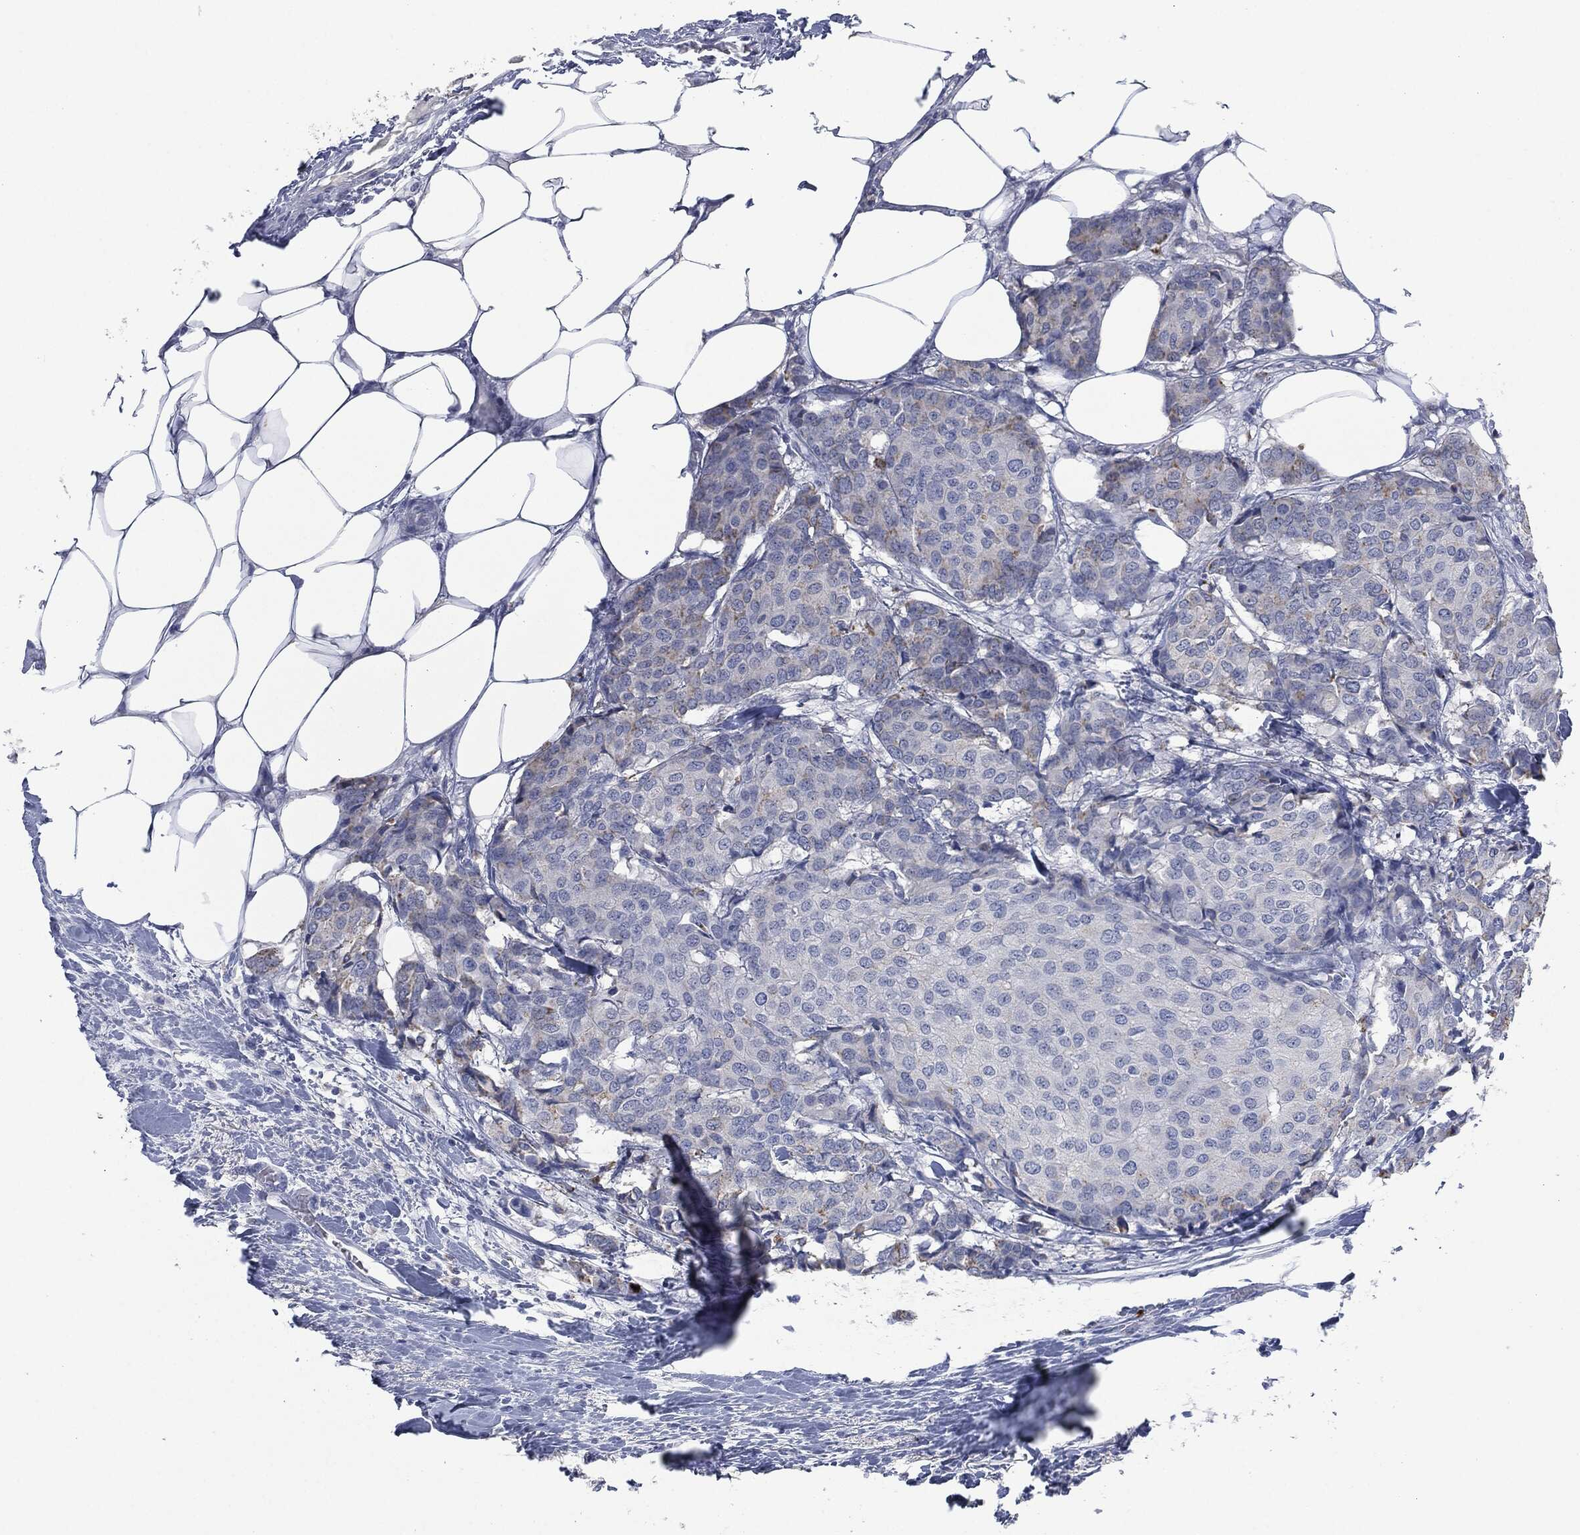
{"staining": {"intensity": "negative", "quantity": "none", "location": "none"}, "tissue": "breast cancer", "cell_type": "Tumor cells", "image_type": "cancer", "snomed": [{"axis": "morphology", "description": "Duct carcinoma"}, {"axis": "topography", "description": "Breast"}], "caption": "Breast cancer was stained to show a protein in brown. There is no significant expression in tumor cells. (Brightfield microscopy of DAB (3,3'-diaminobenzidine) immunohistochemistry (IHC) at high magnification).", "gene": "CEACAM8", "patient": {"sex": "female", "age": 75}}